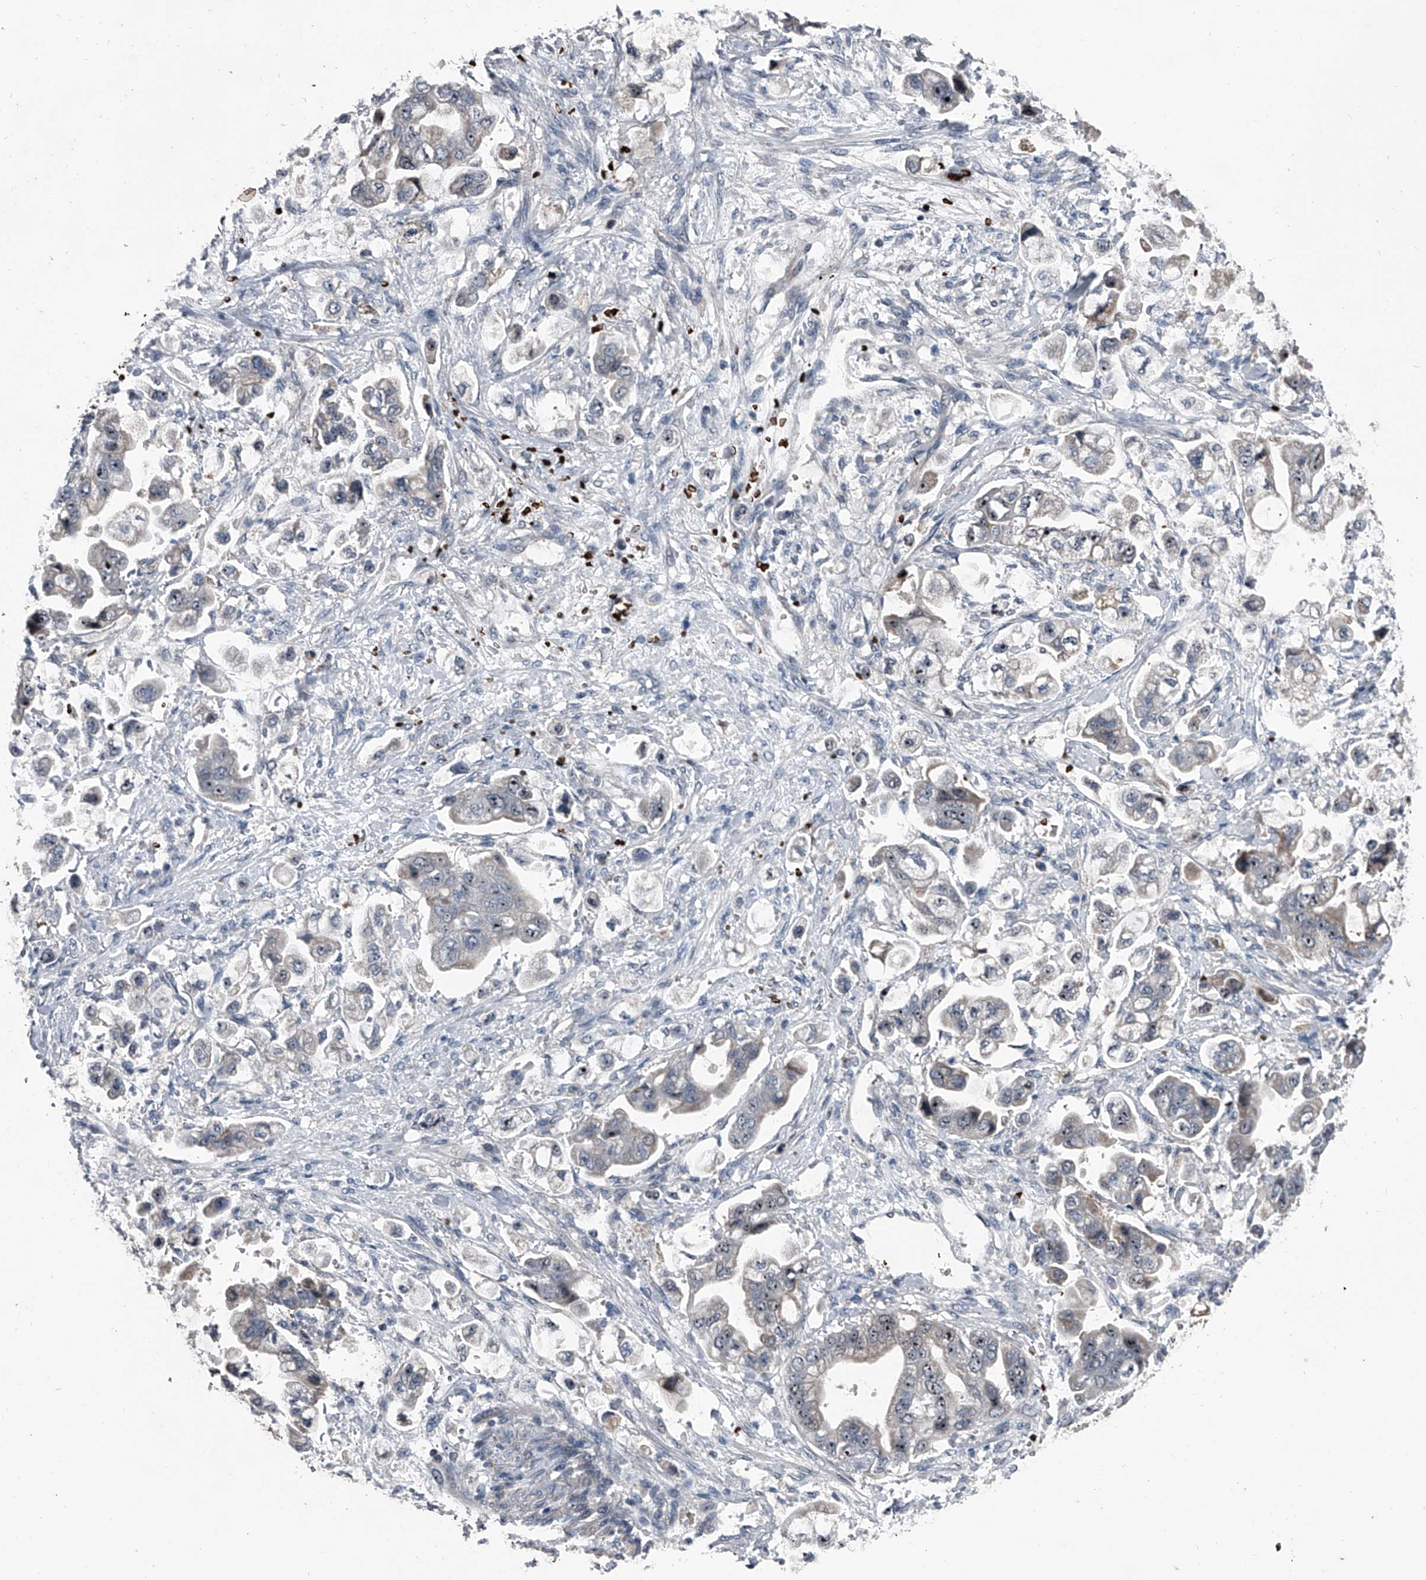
{"staining": {"intensity": "moderate", "quantity": "25%-75%", "location": "nuclear"}, "tissue": "stomach cancer", "cell_type": "Tumor cells", "image_type": "cancer", "snomed": [{"axis": "morphology", "description": "Adenocarcinoma, NOS"}, {"axis": "topography", "description": "Stomach"}], "caption": "There is medium levels of moderate nuclear staining in tumor cells of adenocarcinoma (stomach), as demonstrated by immunohistochemical staining (brown color).", "gene": "CEP85L", "patient": {"sex": "male", "age": 62}}